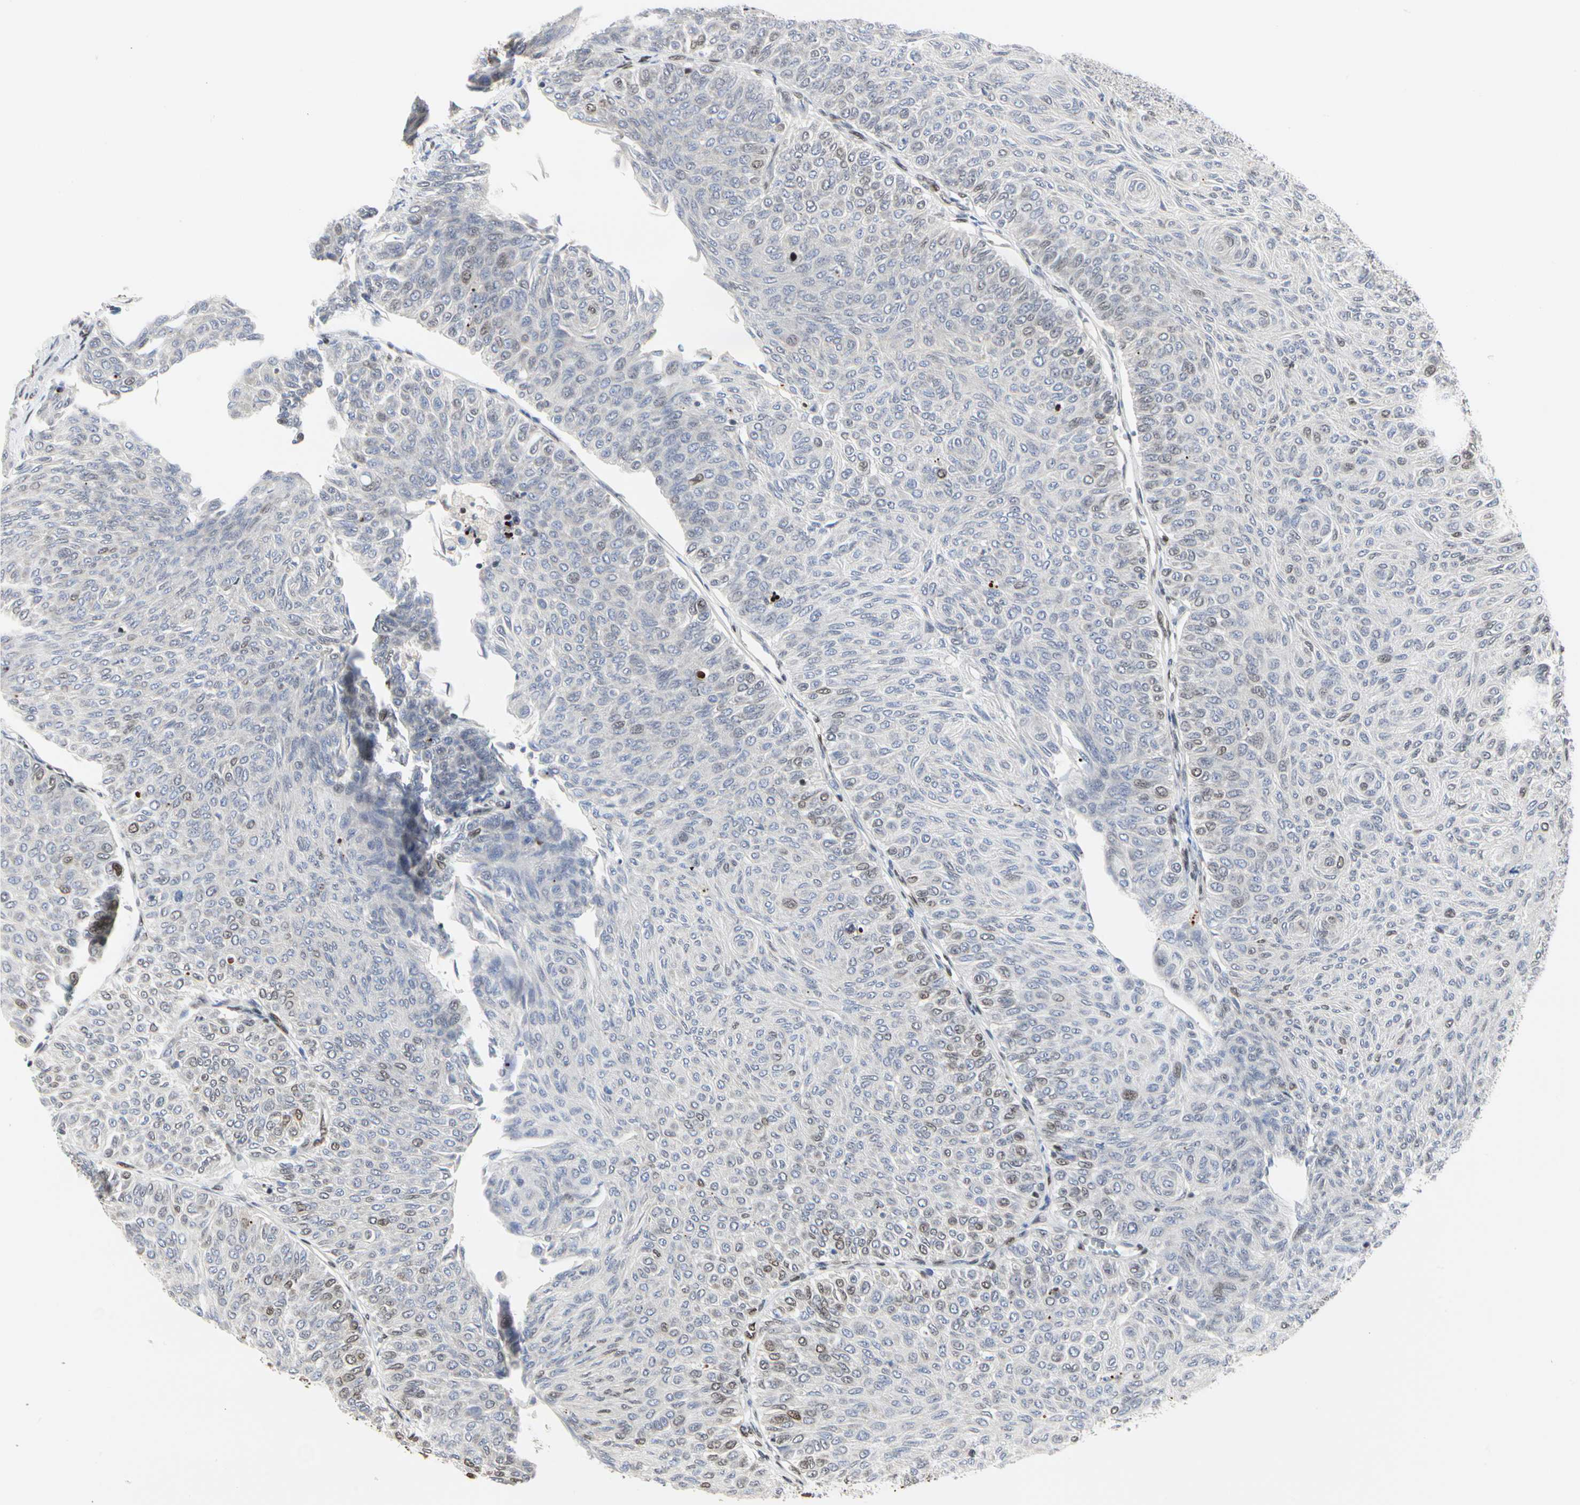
{"staining": {"intensity": "weak", "quantity": "<25%", "location": "nuclear"}, "tissue": "urothelial cancer", "cell_type": "Tumor cells", "image_type": "cancer", "snomed": [{"axis": "morphology", "description": "Urothelial carcinoma, Low grade"}, {"axis": "topography", "description": "Urinary bladder"}], "caption": "Human urothelial cancer stained for a protein using immunohistochemistry (IHC) shows no expression in tumor cells.", "gene": "PRMT3", "patient": {"sex": "male", "age": 78}}